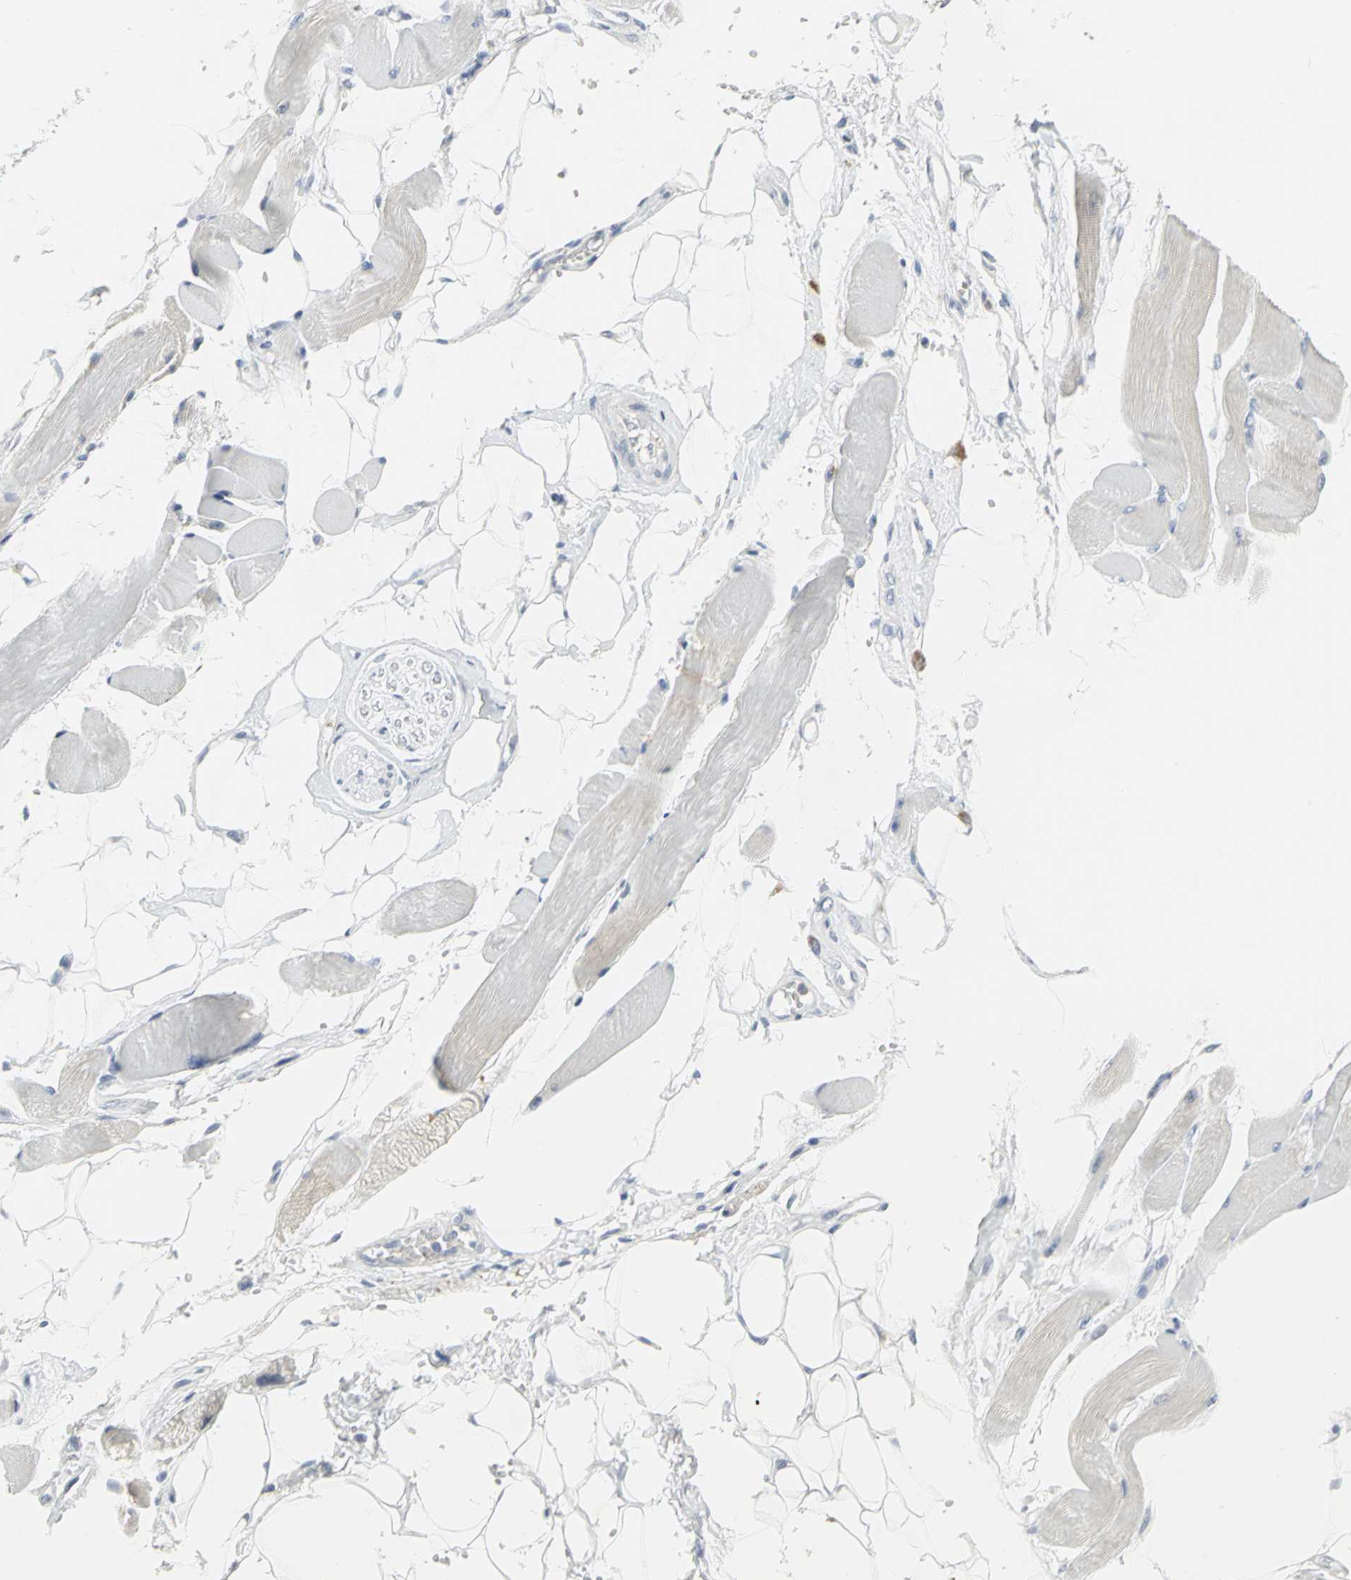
{"staining": {"intensity": "weak", "quantity": "25%-75%", "location": "cytoplasmic/membranous"}, "tissue": "skeletal muscle", "cell_type": "Myocytes", "image_type": "normal", "snomed": [{"axis": "morphology", "description": "Normal tissue, NOS"}, {"axis": "topography", "description": "Skeletal muscle"}, {"axis": "topography", "description": "Peripheral nerve tissue"}], "caption": "Immunohistochemical staining of normal human skeletal muscle exhibits low levels of weak cytoplasmic/membranous staining in about 25%-75% of myocytes. (DAB (3,3'-diaminobenzidine) IHC, brown staining for protein, blue staining for nuclei).", "gene": "ZIC1", "patient": {"sex": "female", "age": 84}}